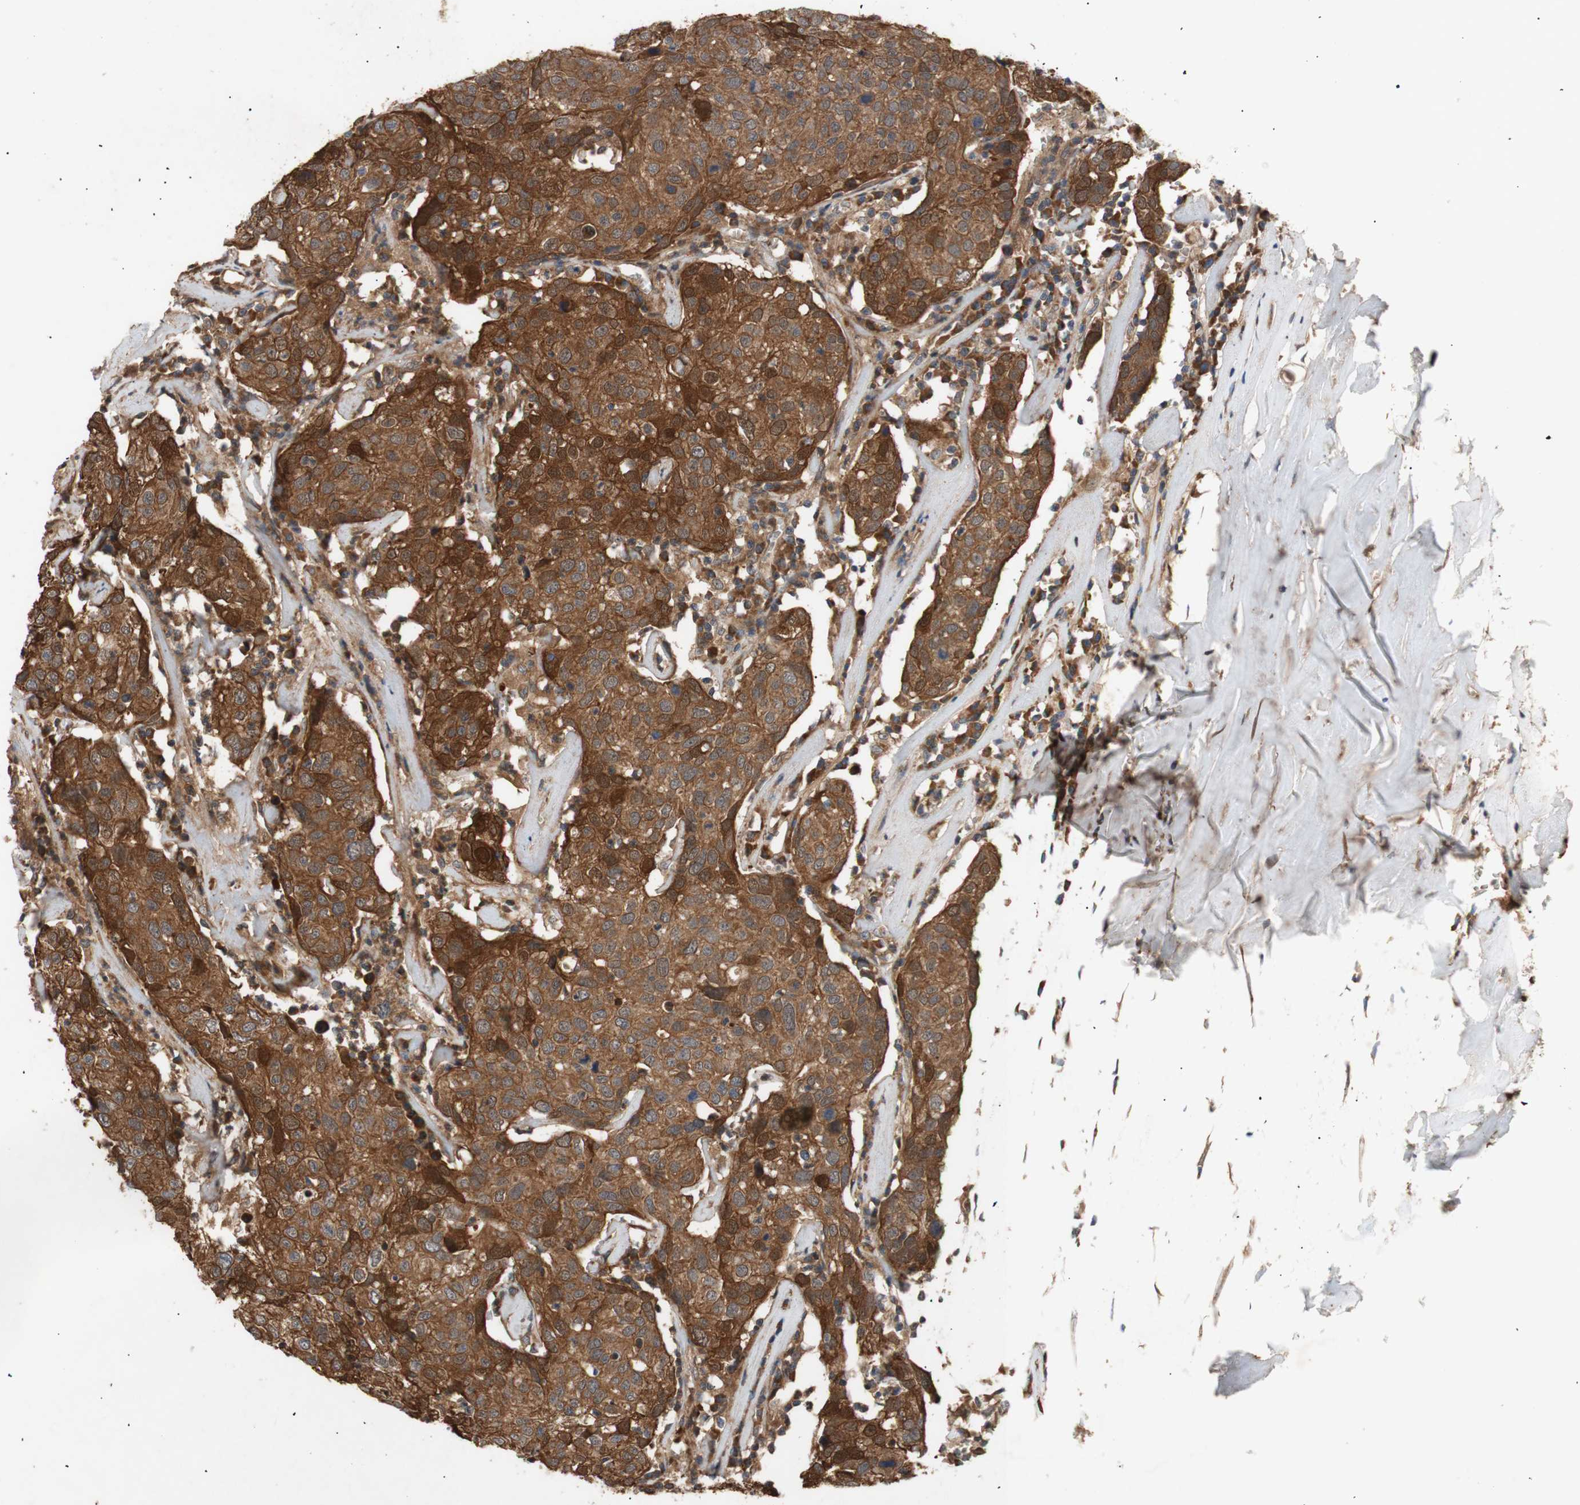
{"staining": {"intensity": "strong", "quantity": ">75%", "location": "cytoplasmic/membranous"}, "tissue": "head and neck cancer", "cell_type": "Tumor cells", "image_type": "cancer", "snomed": [{"axis": "morphology", "description": "Adenocarcinoma, NOS"}, {"axis": "topography", "description": "Salivary gland"}, {"axis": "topography", "description": "Head-Neck"}], "caption": "This image demonstrates immunohistochemistry (IHC) staining of head and neck adenocarcinoma, with high strong cytoplasmic/membranous staining in approximately >75% of tumor cells.", "gene": "PKN1", "patient": {"sex": "female", "age": 65}}